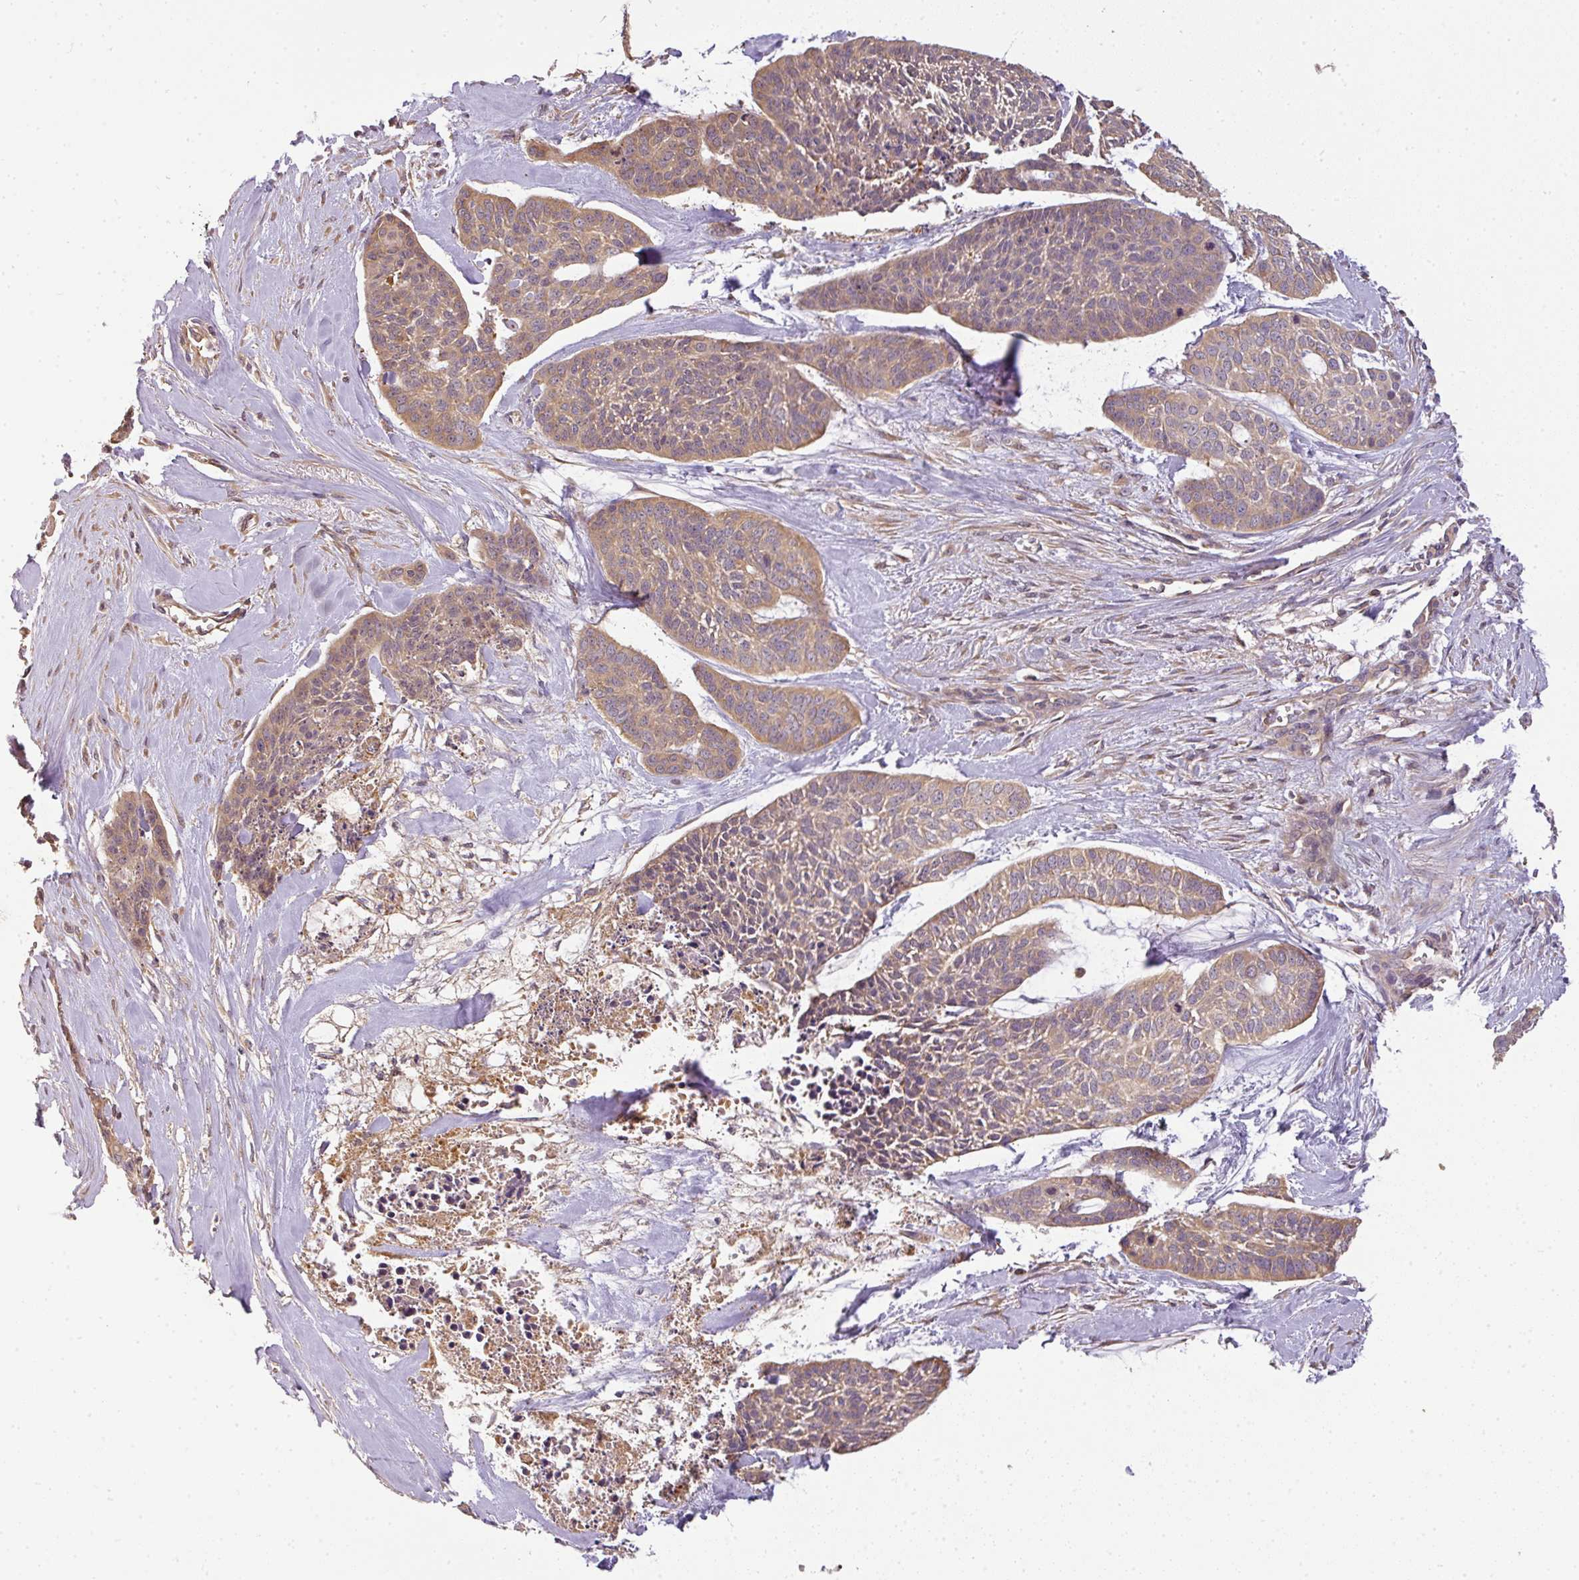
{"staining": {"intensity": "moderate", "quantity": ">75%", "location": "cytoplasmic/membranous"}, "tissue": "skin cancer", "cell_type": "Tumor cells", "image_type": "cancer", "snomed": [{"axis": "morphology", "description": "Basal cell carcinoma"}, {"axis": "topography", "description": "Skin"}], "caption": "Approximately >75% of tumor cells in human basal cell carcinoma (skin) reveal moderate cytoplasmic/membranous protein expression as visualized by brown immunohistochemical staining.", "gene": "TCL1B", "patient": {"sex": "female", "age": 64}}